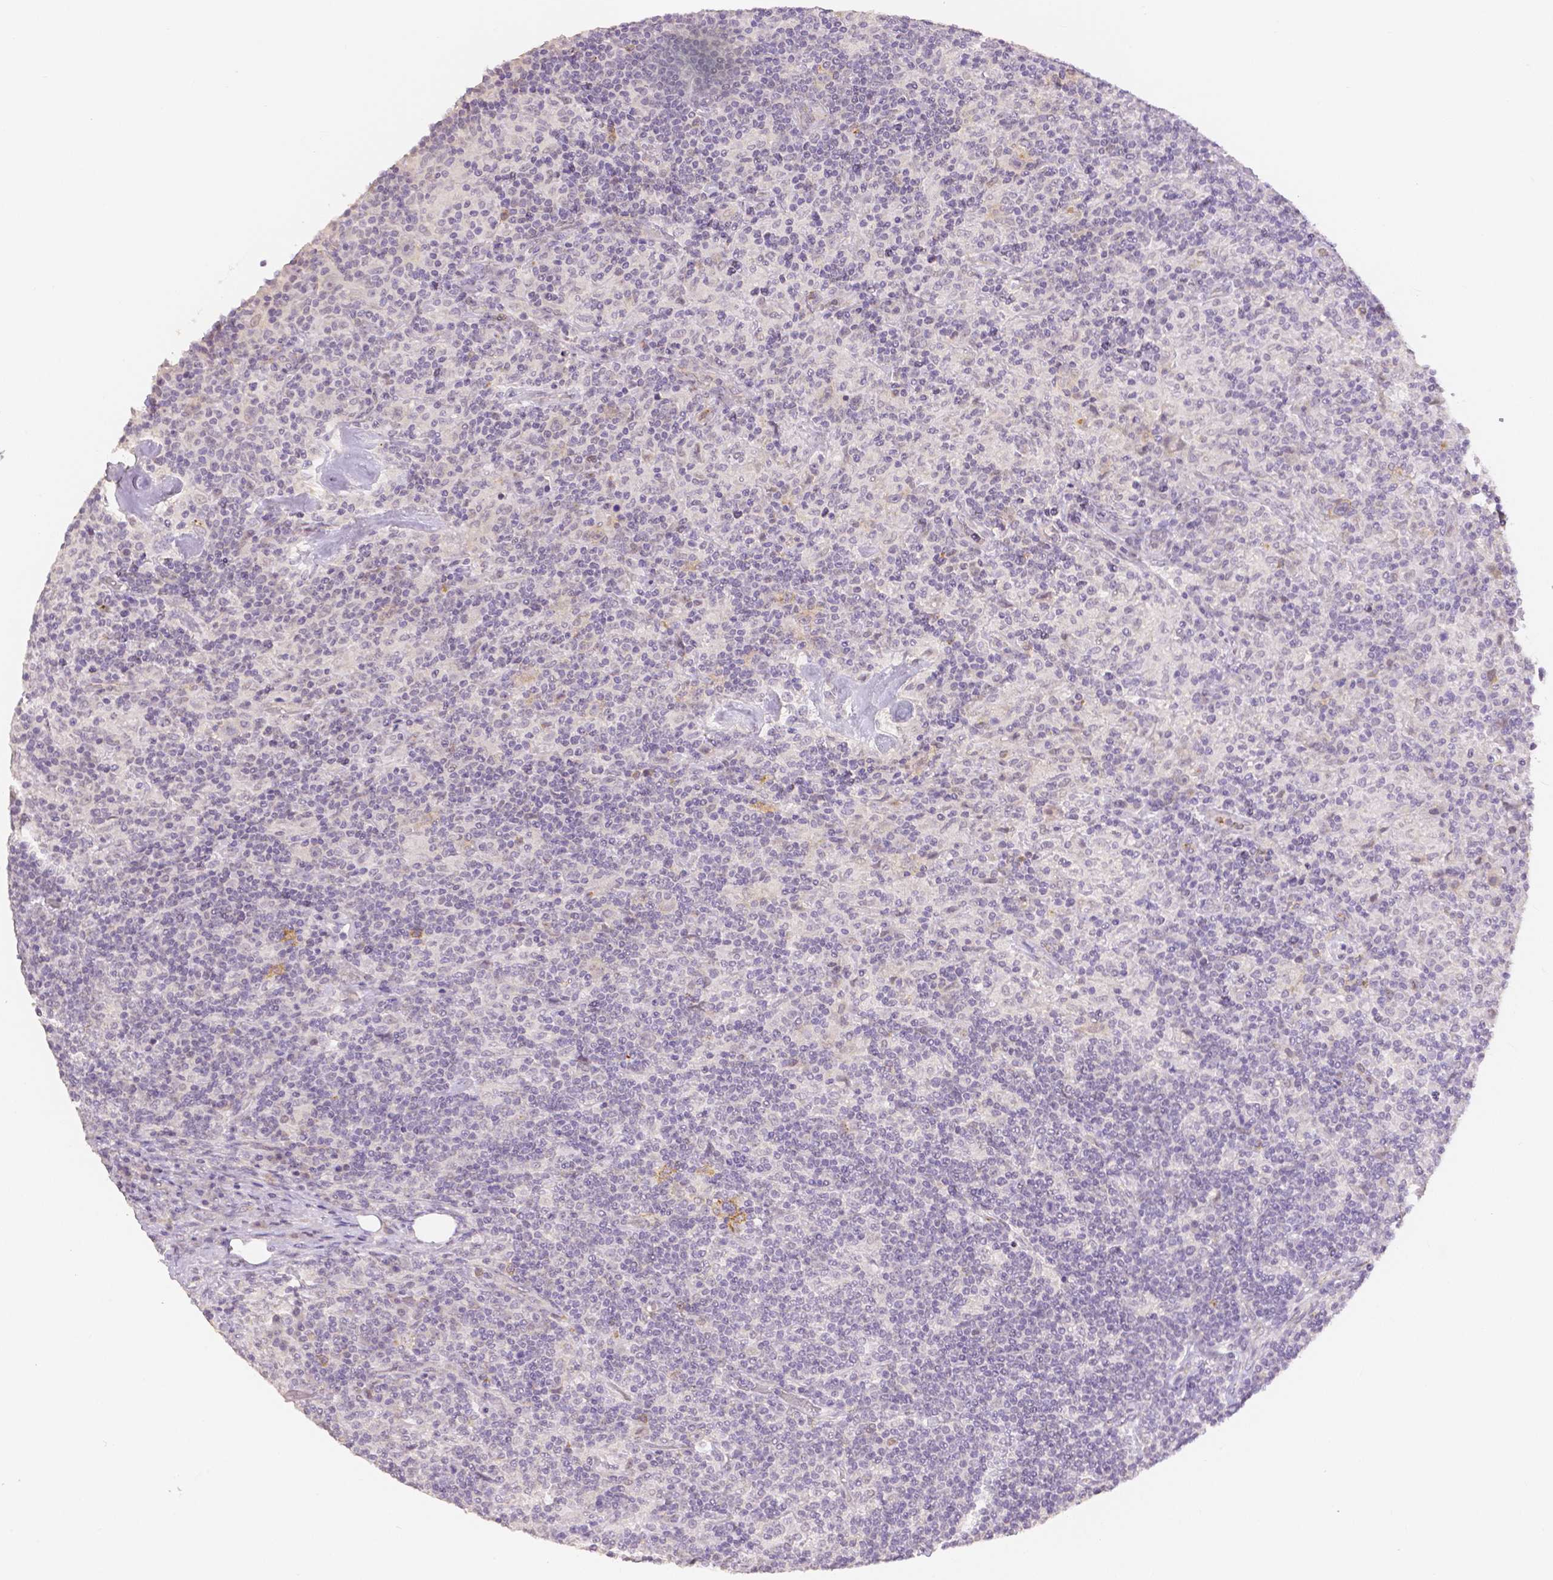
{"staining": {"intensity": "negative", "quantity": "none", "location": "none"}, "tissue": "lymphoma", "cell_type": "Tumor cells", "image_type": "cancer", "snomed": [{"axis": "morphology", "description": "Hodgkin's disease, NOS"}, {"axis": "topography", "description": "Lymph node"}], "caption": "The immunohistochemistry (IHC) micrograph has no significant staining in tumor cells of Hodgkin's disease tissue.", "gene": "OCLN", "patient": {"sex": "male", "age": 70}}